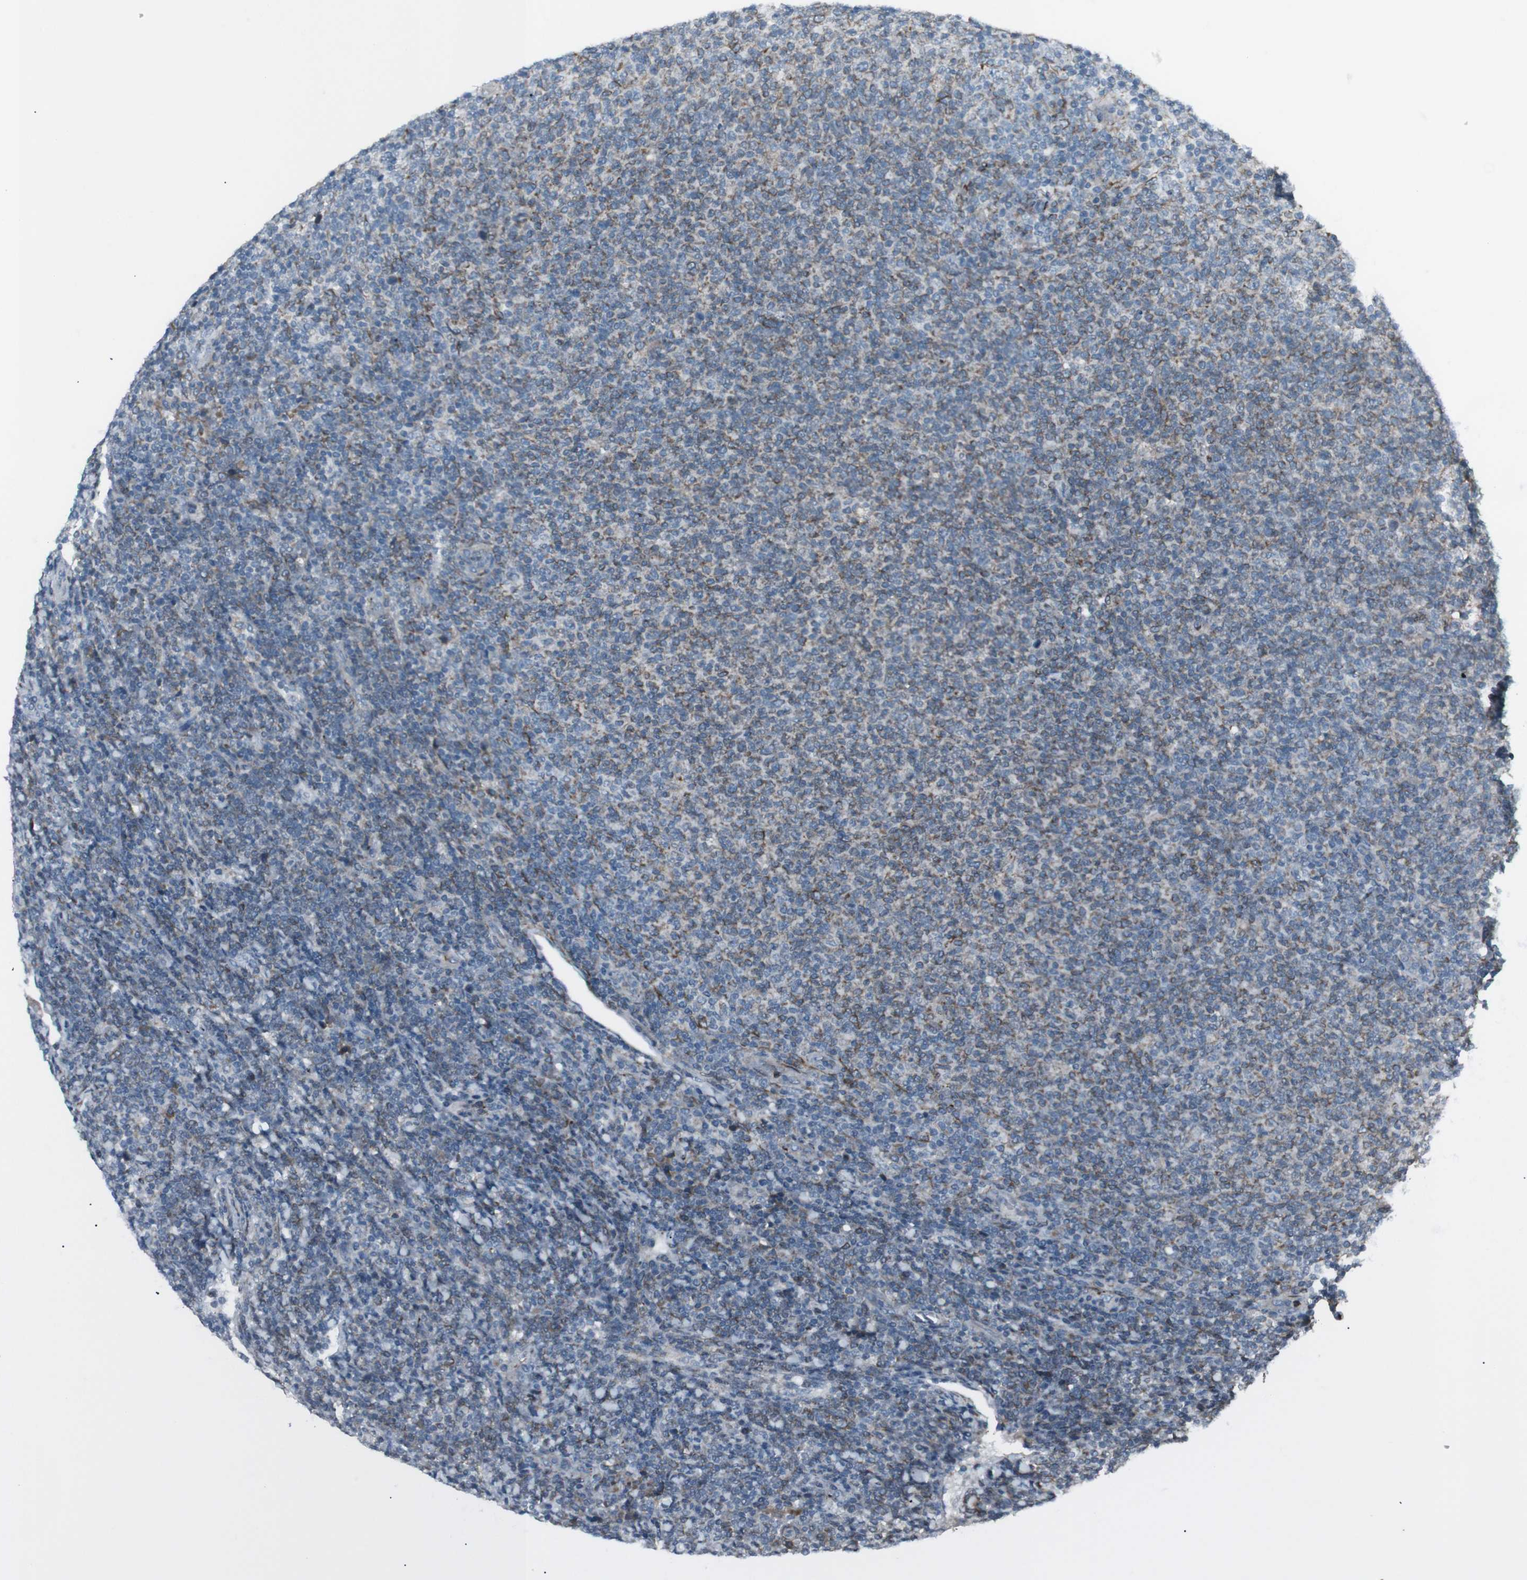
{"staining": {"intensity": "negative", "quantity": "none", "location": "none"}, "tissue": "lymphoma", "cell_type": "Tumor cells", "image_type": "cancer", "snomed": [{"axis": "morphology", "description": "Malignant lymphoma, non-Hodgkin's type, Low grade"}, {"axis": "topography", "description": "Lymph node"}], "caption": "Immunohistochemistry histopathology image of neoplastic tissue: lymphoma stained with DAB (3,3'-diaminobenzidine) demonstrates no significant protein positivity in tumor cells.", "gene": "LNPK", "patient": {"sex": "male", "age": 66}}